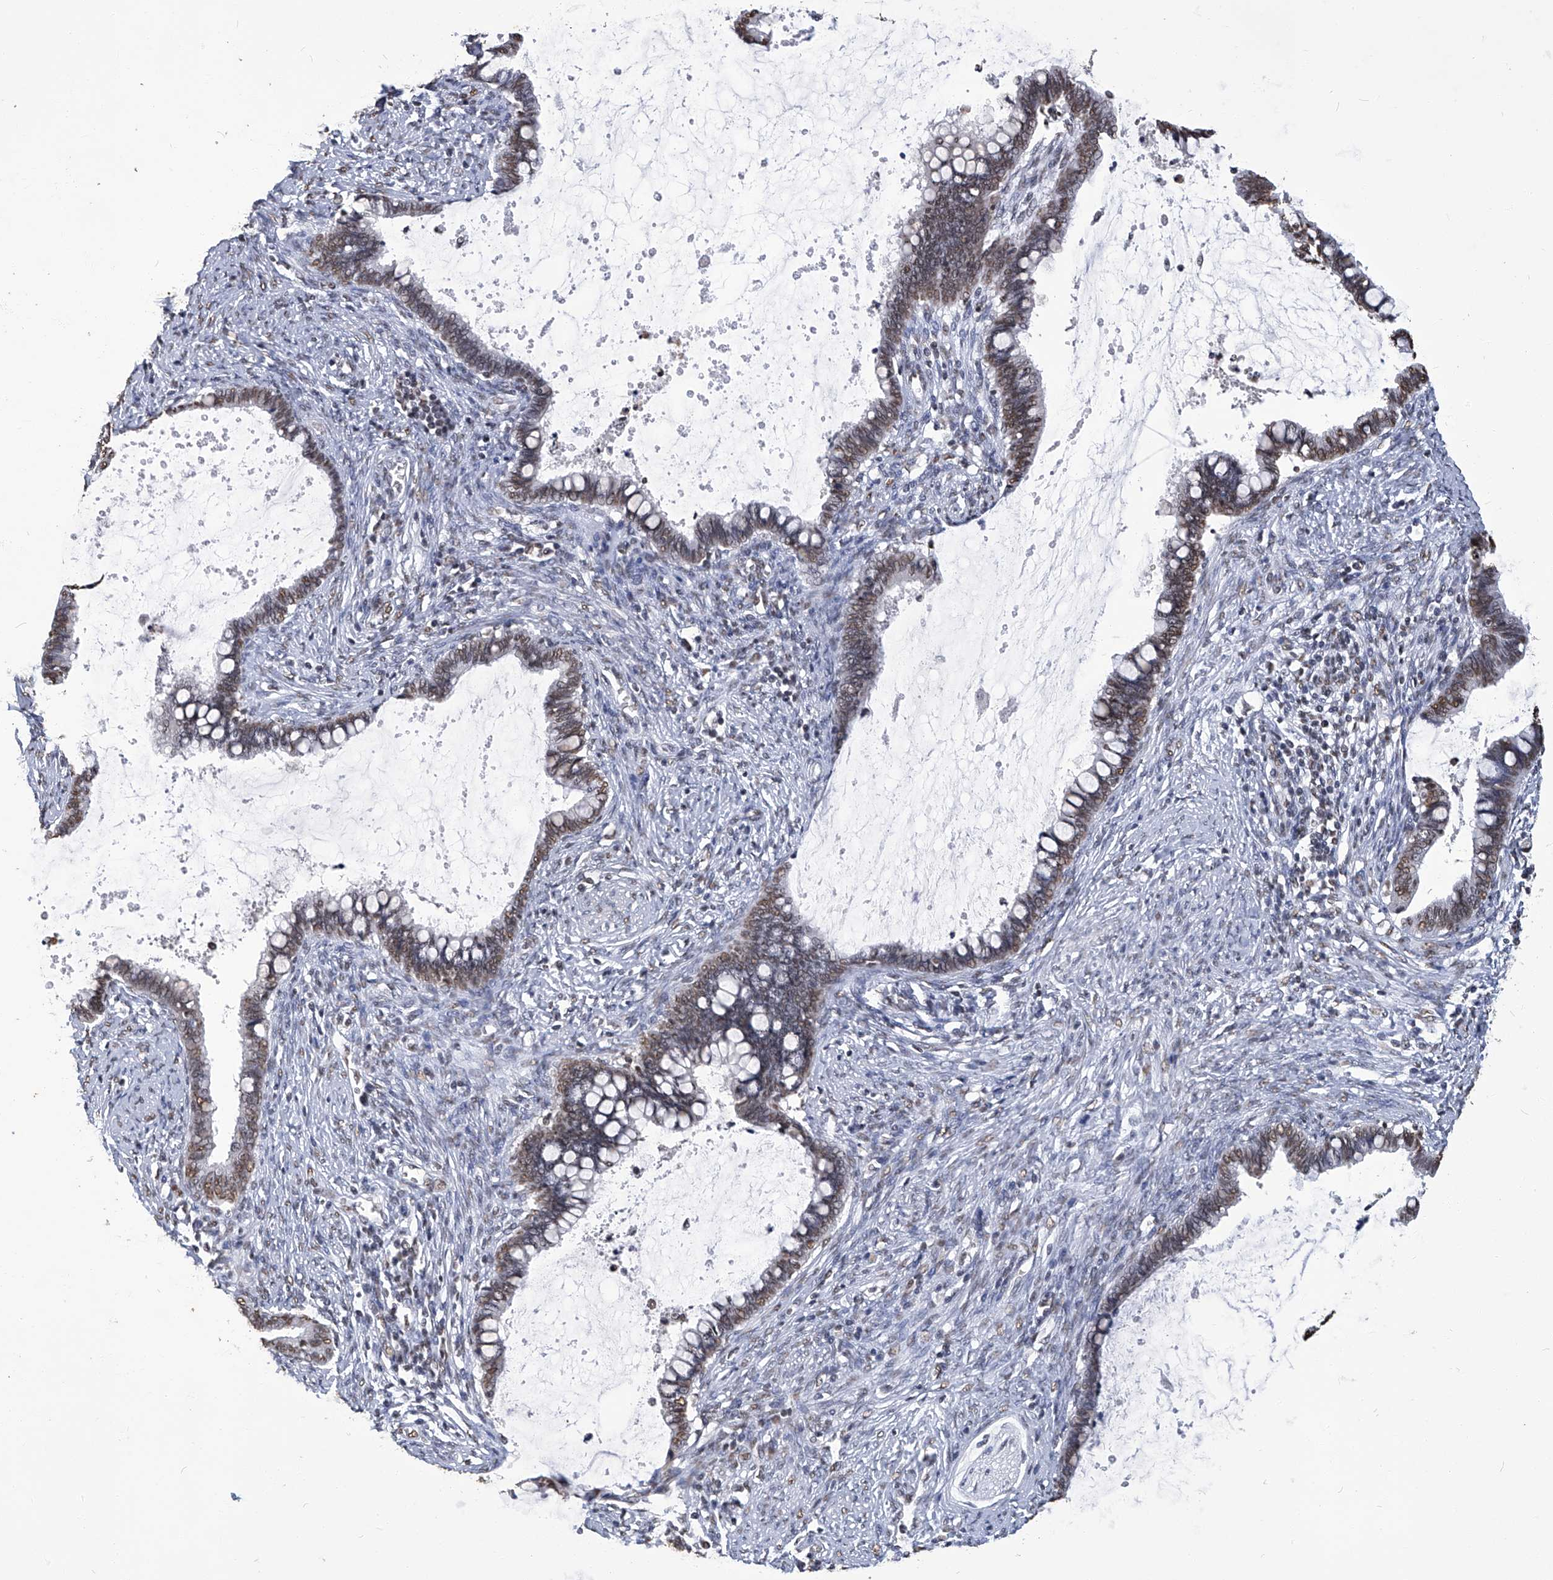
{"staining": {"intensity": "moderate", "quantity": "25%-75%", "location": "nuclear"}, "tissue": "cervical cancer", "cell_type": "Tumor cells", "image_type": "cancer", "snomed": [{"axis": "morphology", "description": "Adenocarcinoma, NOS"}, {"axis": "topography", "description": "Cervix"}], "caption": "A high-resolution histopathology image shows IHC staining of cervical cancer, which shows moderate nuclear staining in about 25%-75% of tumor cells.", "gene": "HBP1", "patient": {"sex": "female", "age": 44}}